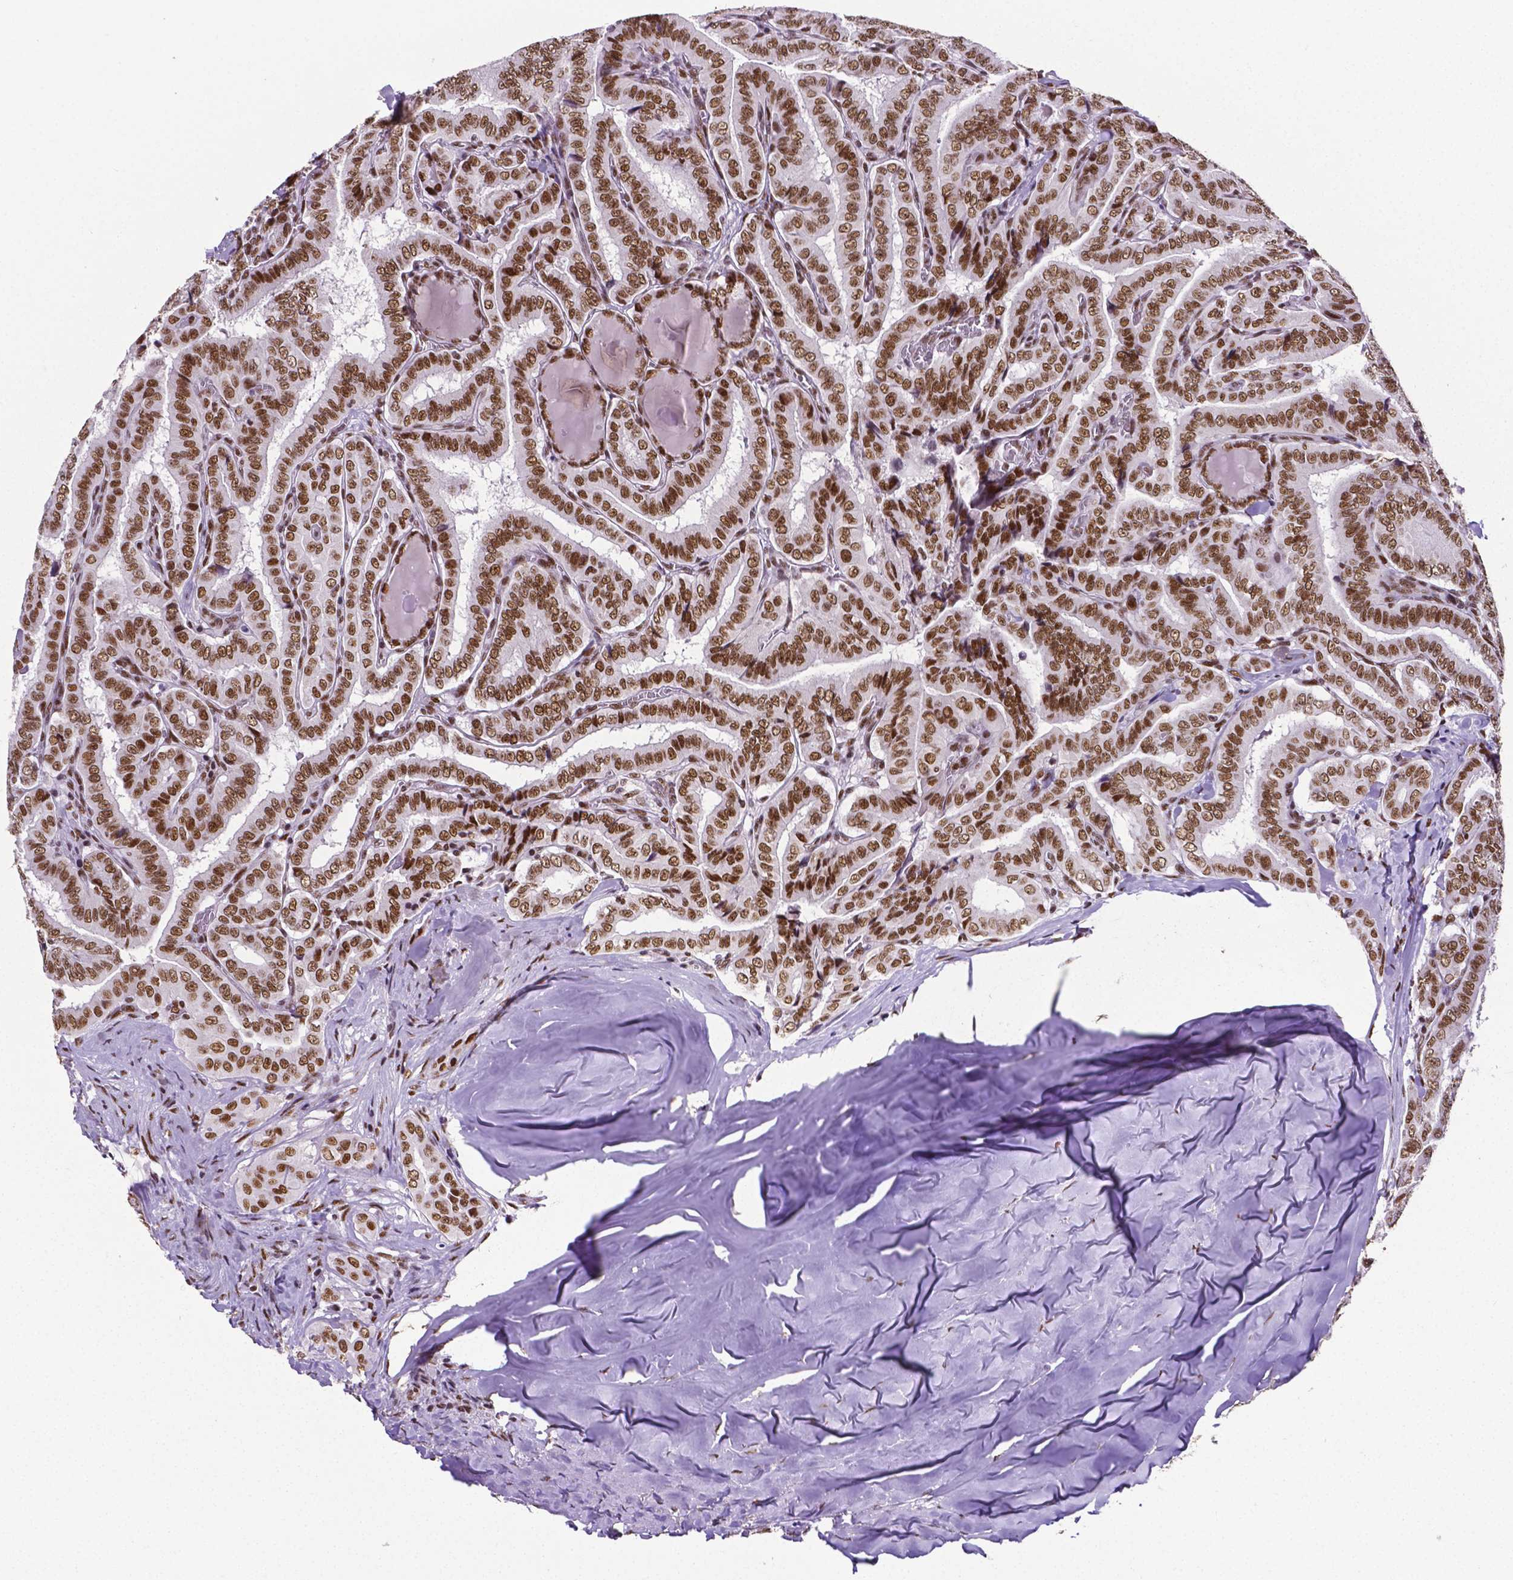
{"staining": {"intensity": "strong", "quantity": ">75%", "location": "nuclear"}, "tissue": "thyroid cancer", "cell_type": "Tumor cells", "image_type": "cancer", "snomed": [{"axis": "morphology", "description": "Papillary adenocarcinoma, NOS"}, {"axis": "morphology", "description": "Papillary adenoma metastatic"}, {"axis": "topography", "description": "Thyroid gland"}], "caption": "This is an image of immunohistochemistry staining of thyroid papillary adenoma metastatic, which shows strong positivity in the nuclear of tumor cells.", "gene": "REST", "patient": {"sex": "female", "age": 50}}